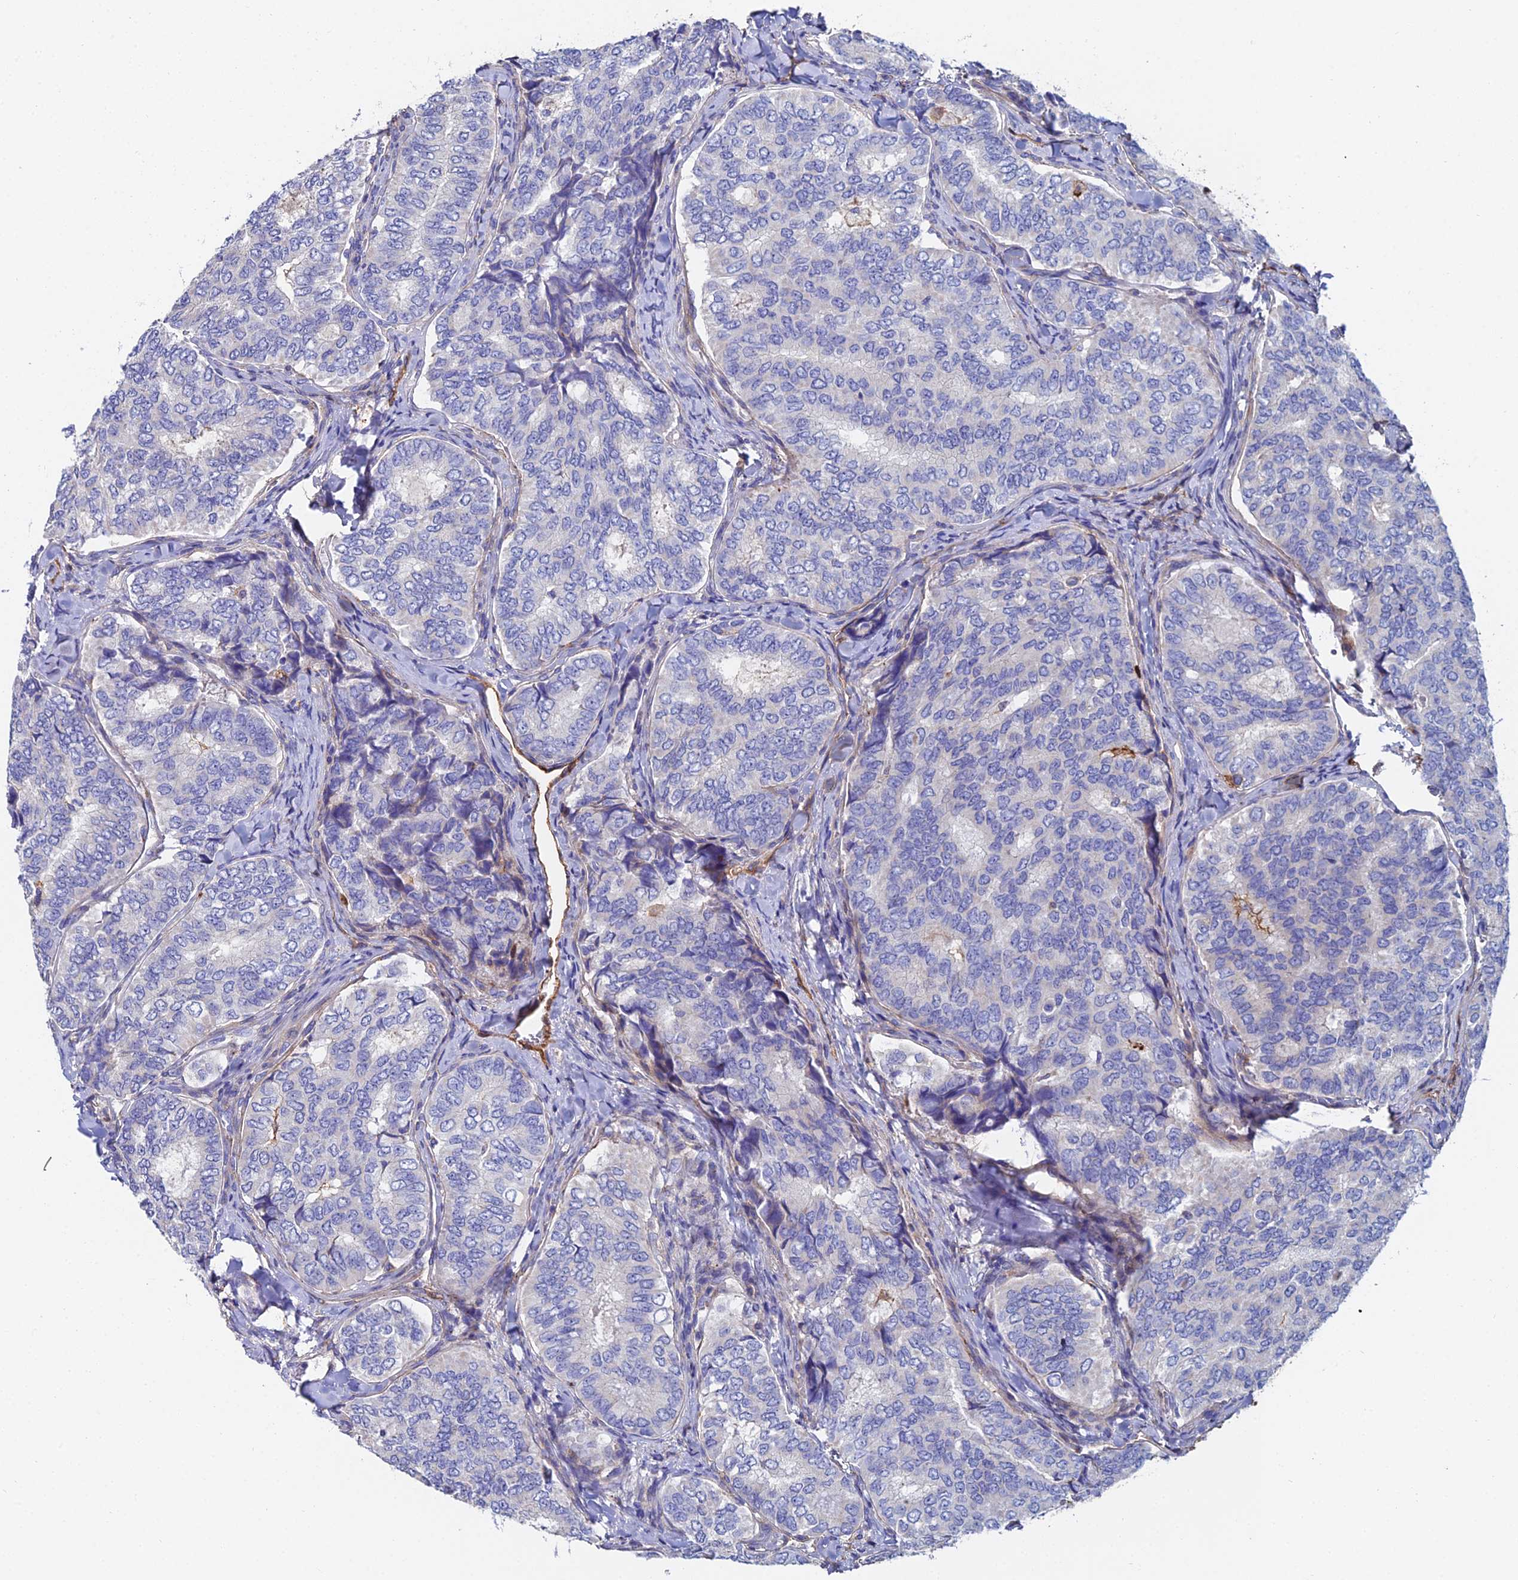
{"staining": {"intensity": "negative", "quantity": "none", "location": "none"}, "tissue": "thyroid cancer", "cell_type": "Tumor cells", "image_type": "cancer", "snomed": [{"axis": "morphology", "description": "Papillary adenocarcinoma, NOS"}, {"axis": "topography", "description": "Thyroid gland"}], "caption": "High magnification brightfield microscopy of papillary adenocarcinoma (thyroid) stained with DAB (3,3'-diaminobenzidine) (brown) and counterstained with hematoxylin (blue): tumor cells show no significant staining.", "gene": "C6", "patient": {"sex": "female", "age": 35}}